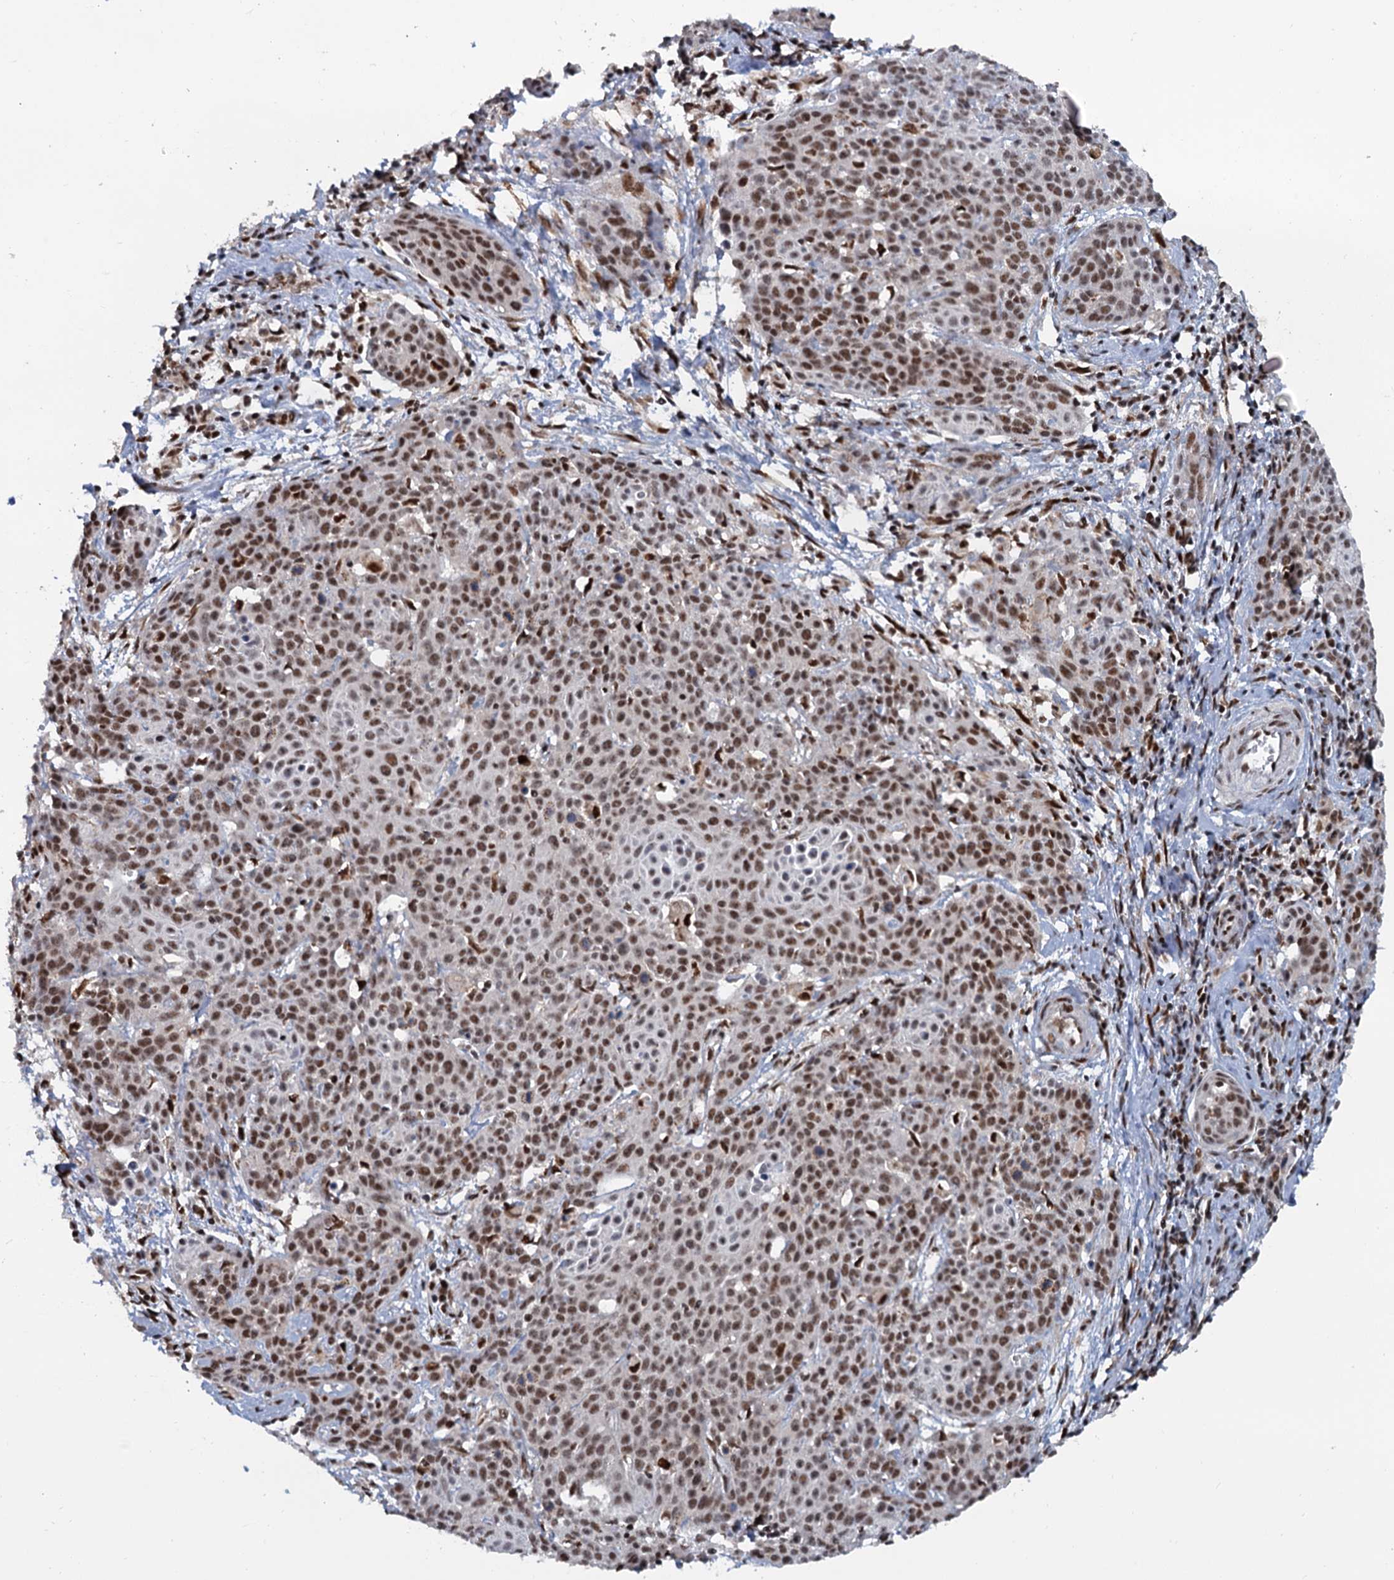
{"staining": {"intensity": "moderate", "quantity": ">75%", "location": "nuclear"}, "tissue": "cervical cancer", "cell_type": "Tumor cells", "image_type": "cancer", "snomed": [{"axis": "morphology", "description": "Squamous cell carcinoma, NOS"}, {"axis": "topography", "description": "Cervix"}], "caption": "Brown immunohistochemical staining in human cervical squamous cell carcinoma demonstrates moderate nuclear staining in about >75% of tumor cells.", "gene": "WBP4", "patient": {"sex": "female", "age": 38}}